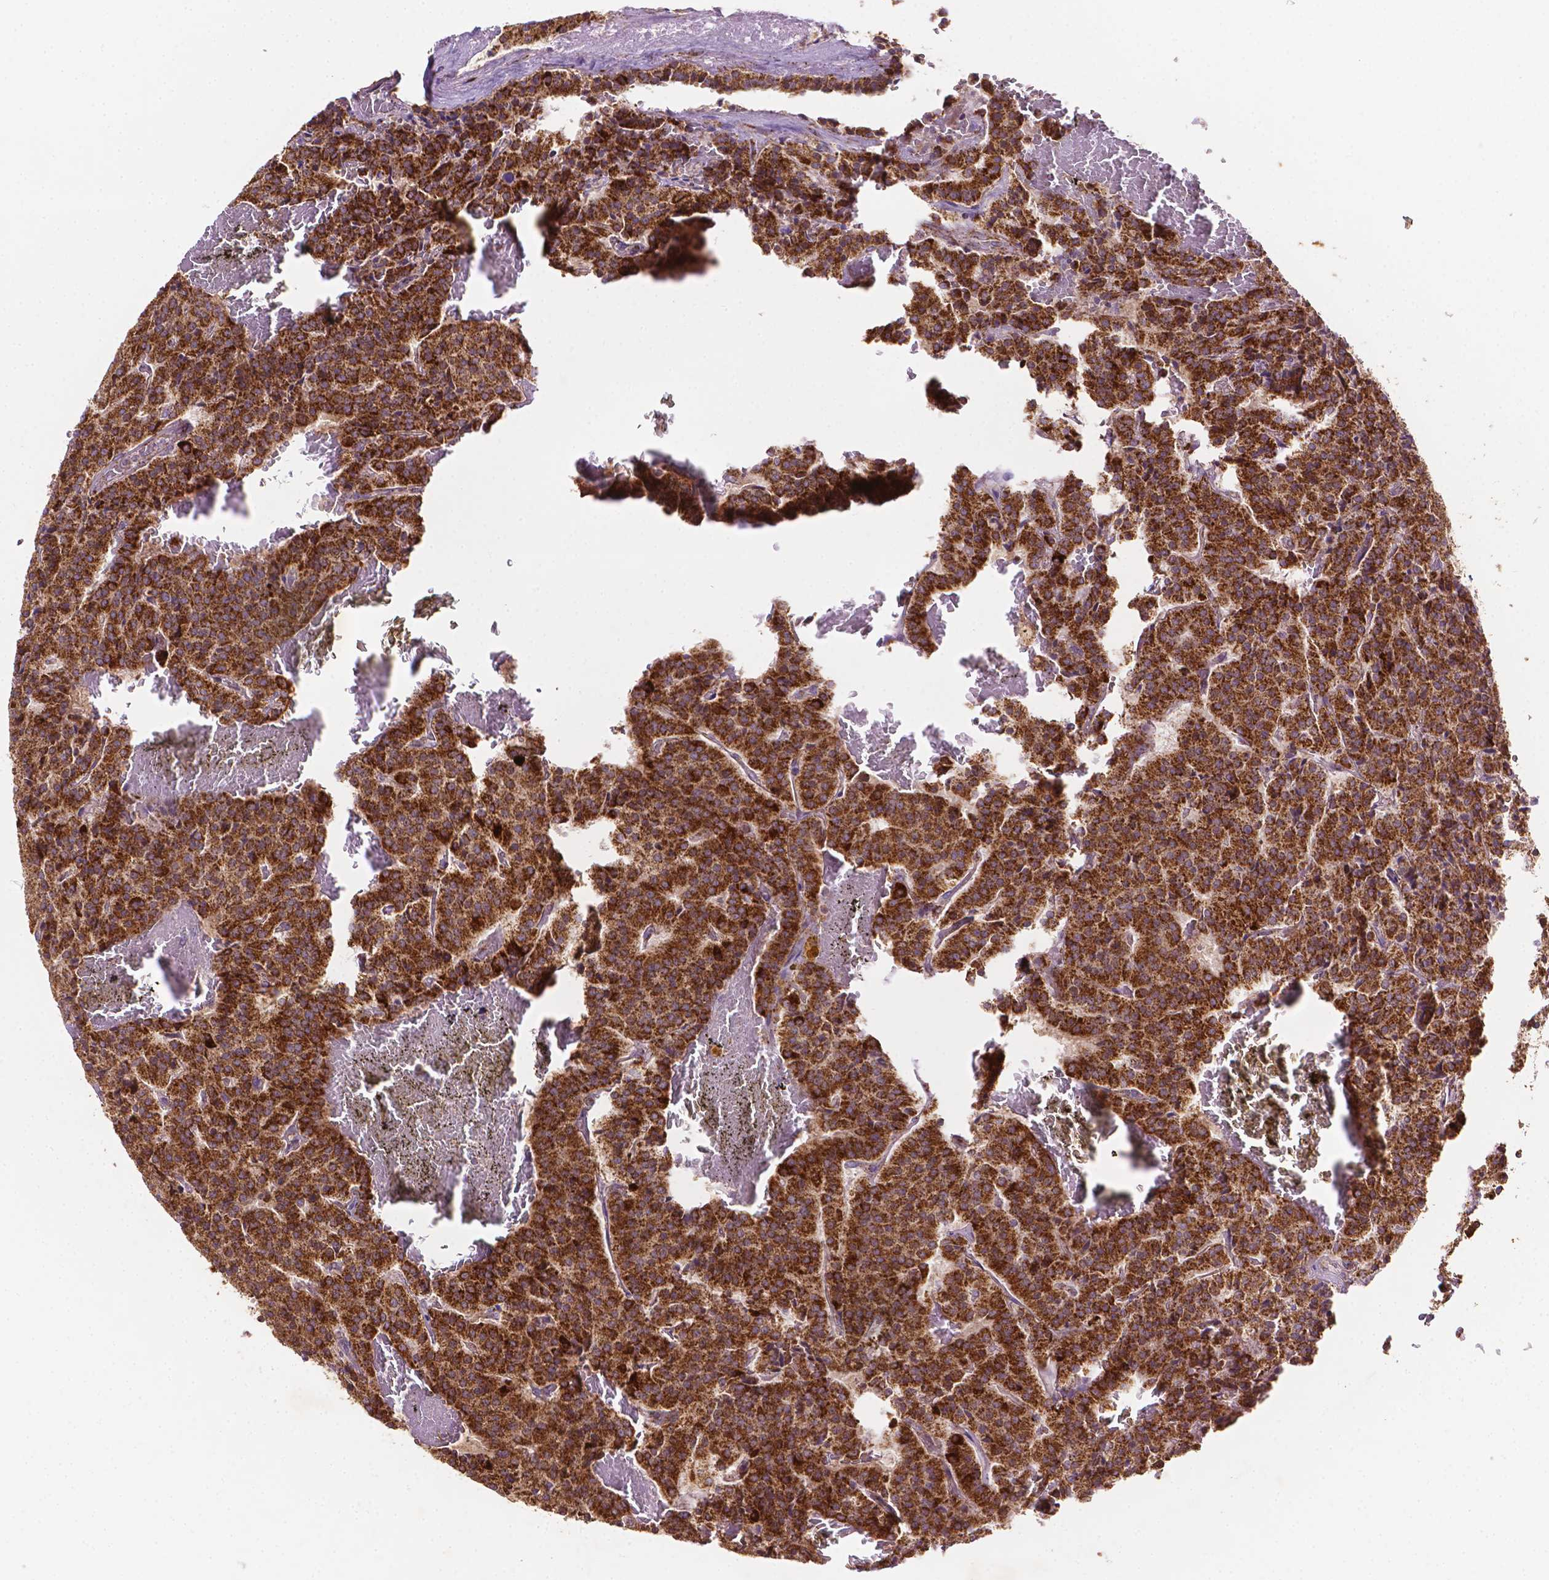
{"staining": {"intensity": "strong", "quantity": ">75%", "location": "cytoplasmic/membranous"}, "tissue": "carcinoid", "cell_type": "Tumor cells", "image_type": "cancer", "snomed": [{"axis": "morphology", "description": "Carcinoid, malignant, NOS"}, {"axis": "topography", "description": "Lung"}], "caption": "Strong cytoplasmic/membranous protein staining is identified in approximately >75% of tumor cells in carcinoid.", "gene": "ILVBL", "patient": {"sex": "male", "age": 70}}